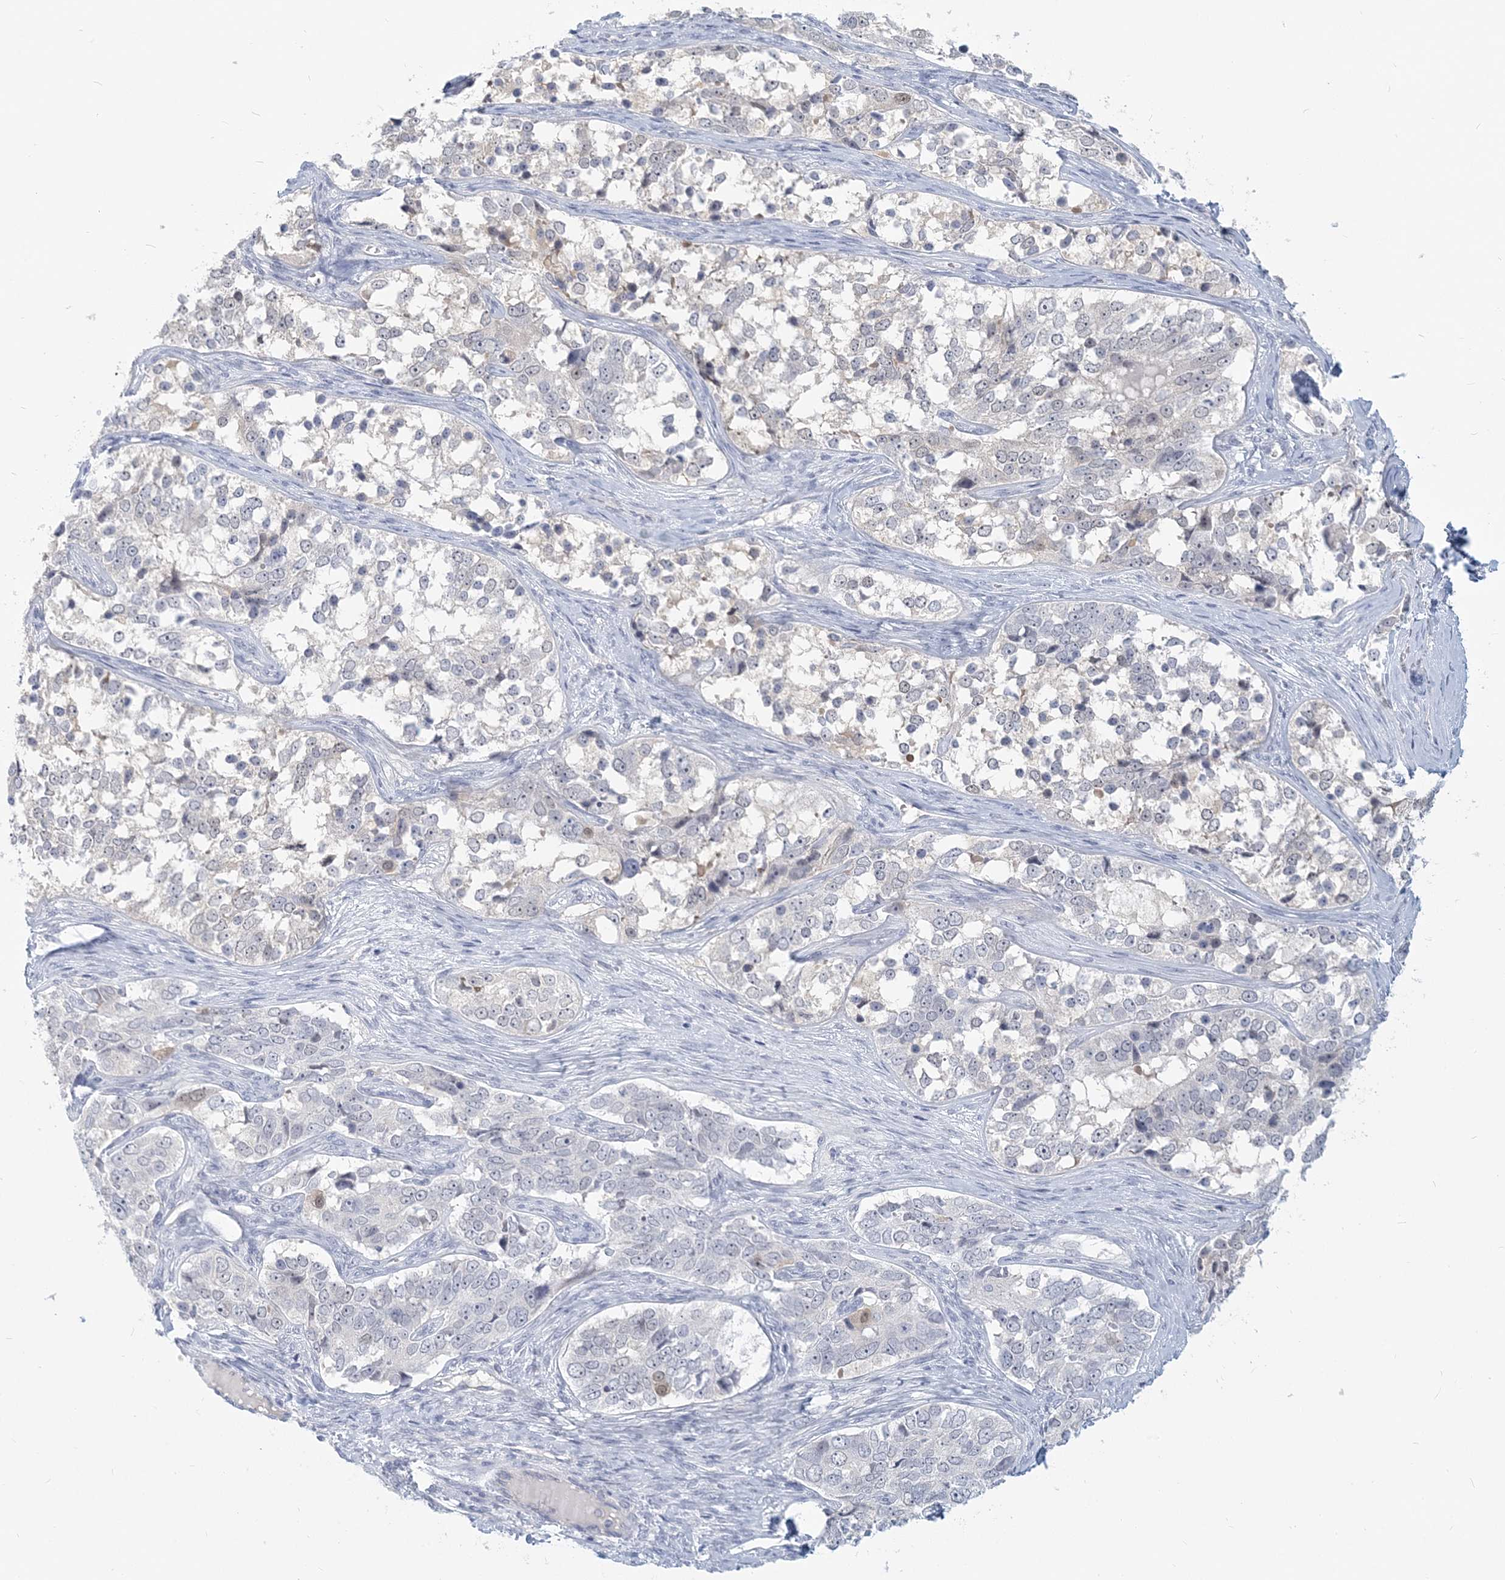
{"staining": {"intensity": "negative", "quantity": "none", "location": "none"}, "tissue": "ovarian cancer", "cell_type": "Tumor cells", "image_type": "cancer", "snomed": [{"axis": "morphology", "description": "Carcinoma, endometroid"}, {"axis": "topography", "description": "Ovary"}], "caption": "This is a histopathology image of immunohistochemistry staining of ovarian cancer, which shows no expression in tumor cells. Nuclei are stained in blue.", "gene": "GMPPA", "patient": {"sex": "female", "age": 51}}